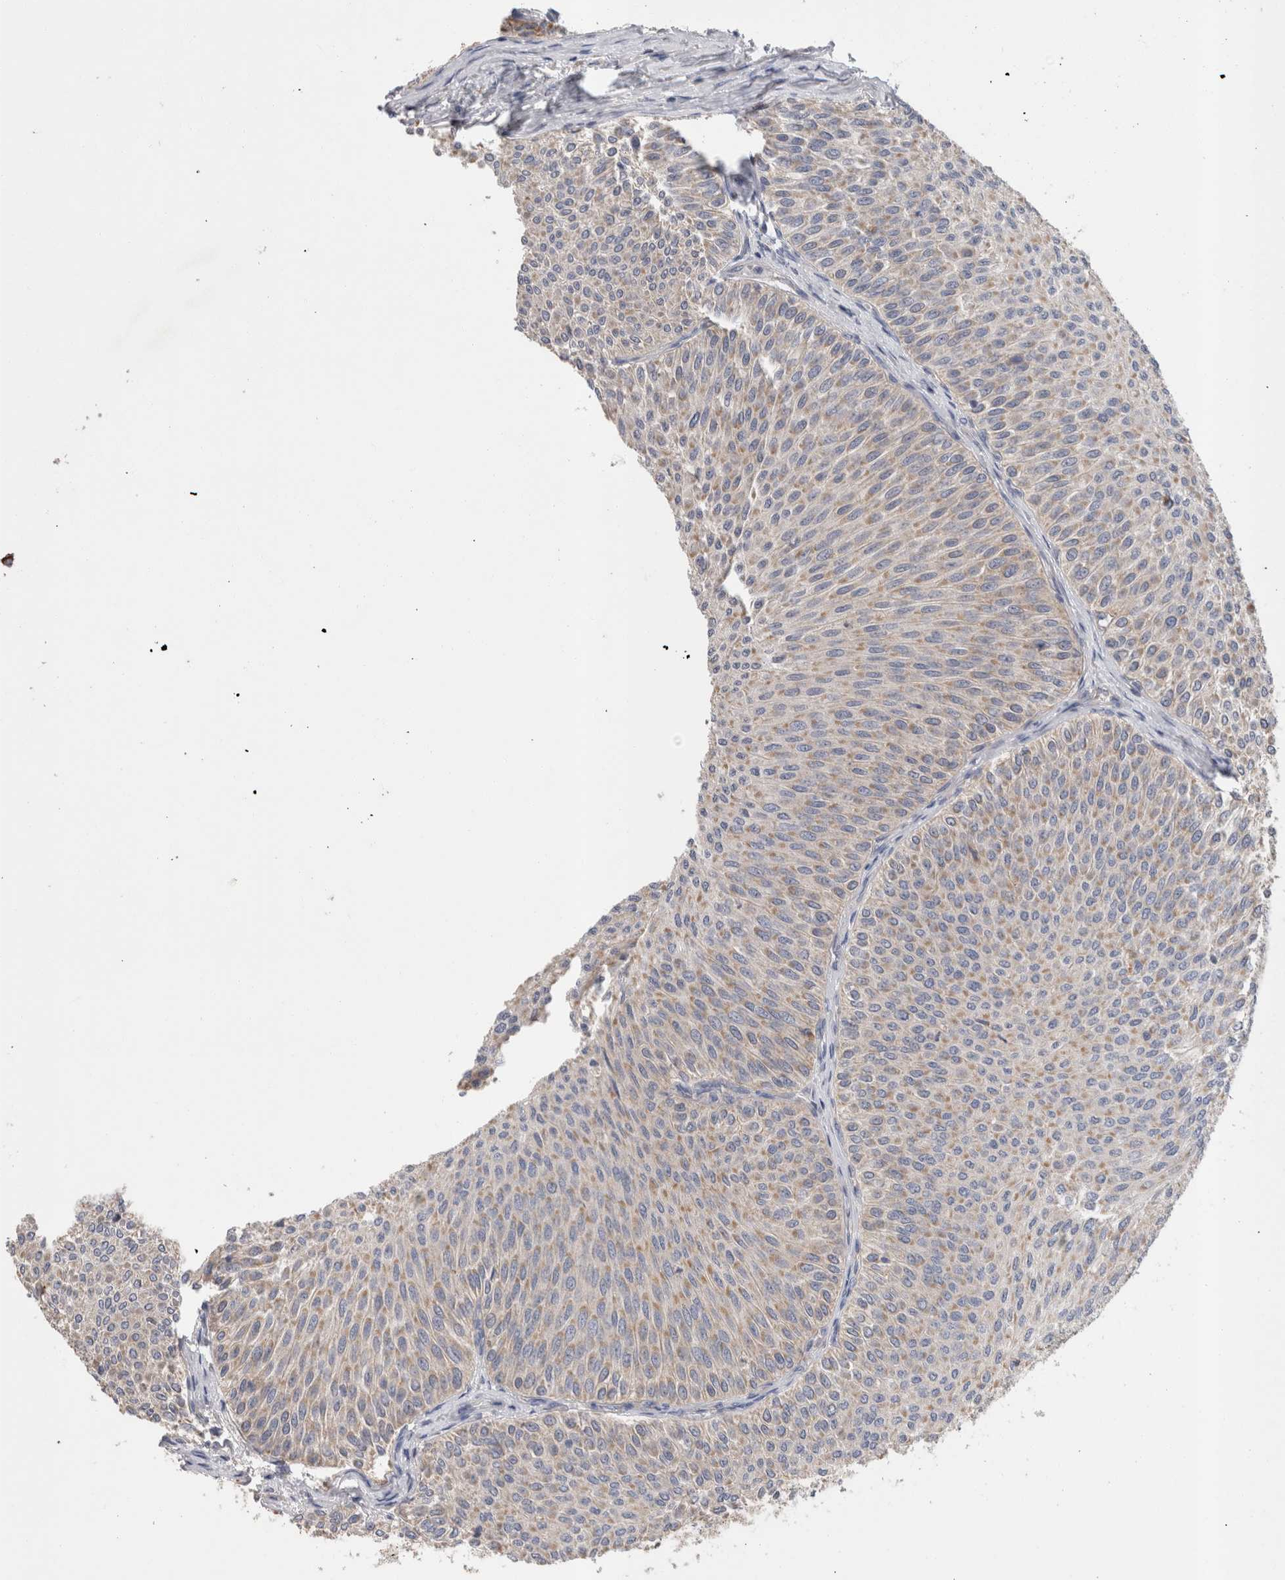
{"staining": {"intensity": "weak", "quantity": "25%-75%", "location": "cytoplasmic/membranous"}, "tissue": "urothelial cancer", "cell_type": "Tumor cells", "image_type": "cancer", "snomed": [{"axis": "morphology", "description": "Urothelial carcinoma, Low grade"}, {"axis": "topography", "description": "Urinary bladder"}], "caption": "The histopathology image exhibits a brown stain indicating the presence of a protein in the cytoplasmic/membranous of tumor cells in urothelial carcinoma (low-grade).", "gene": "IARS2", "patient": {"sex": "male", "age": 78}}